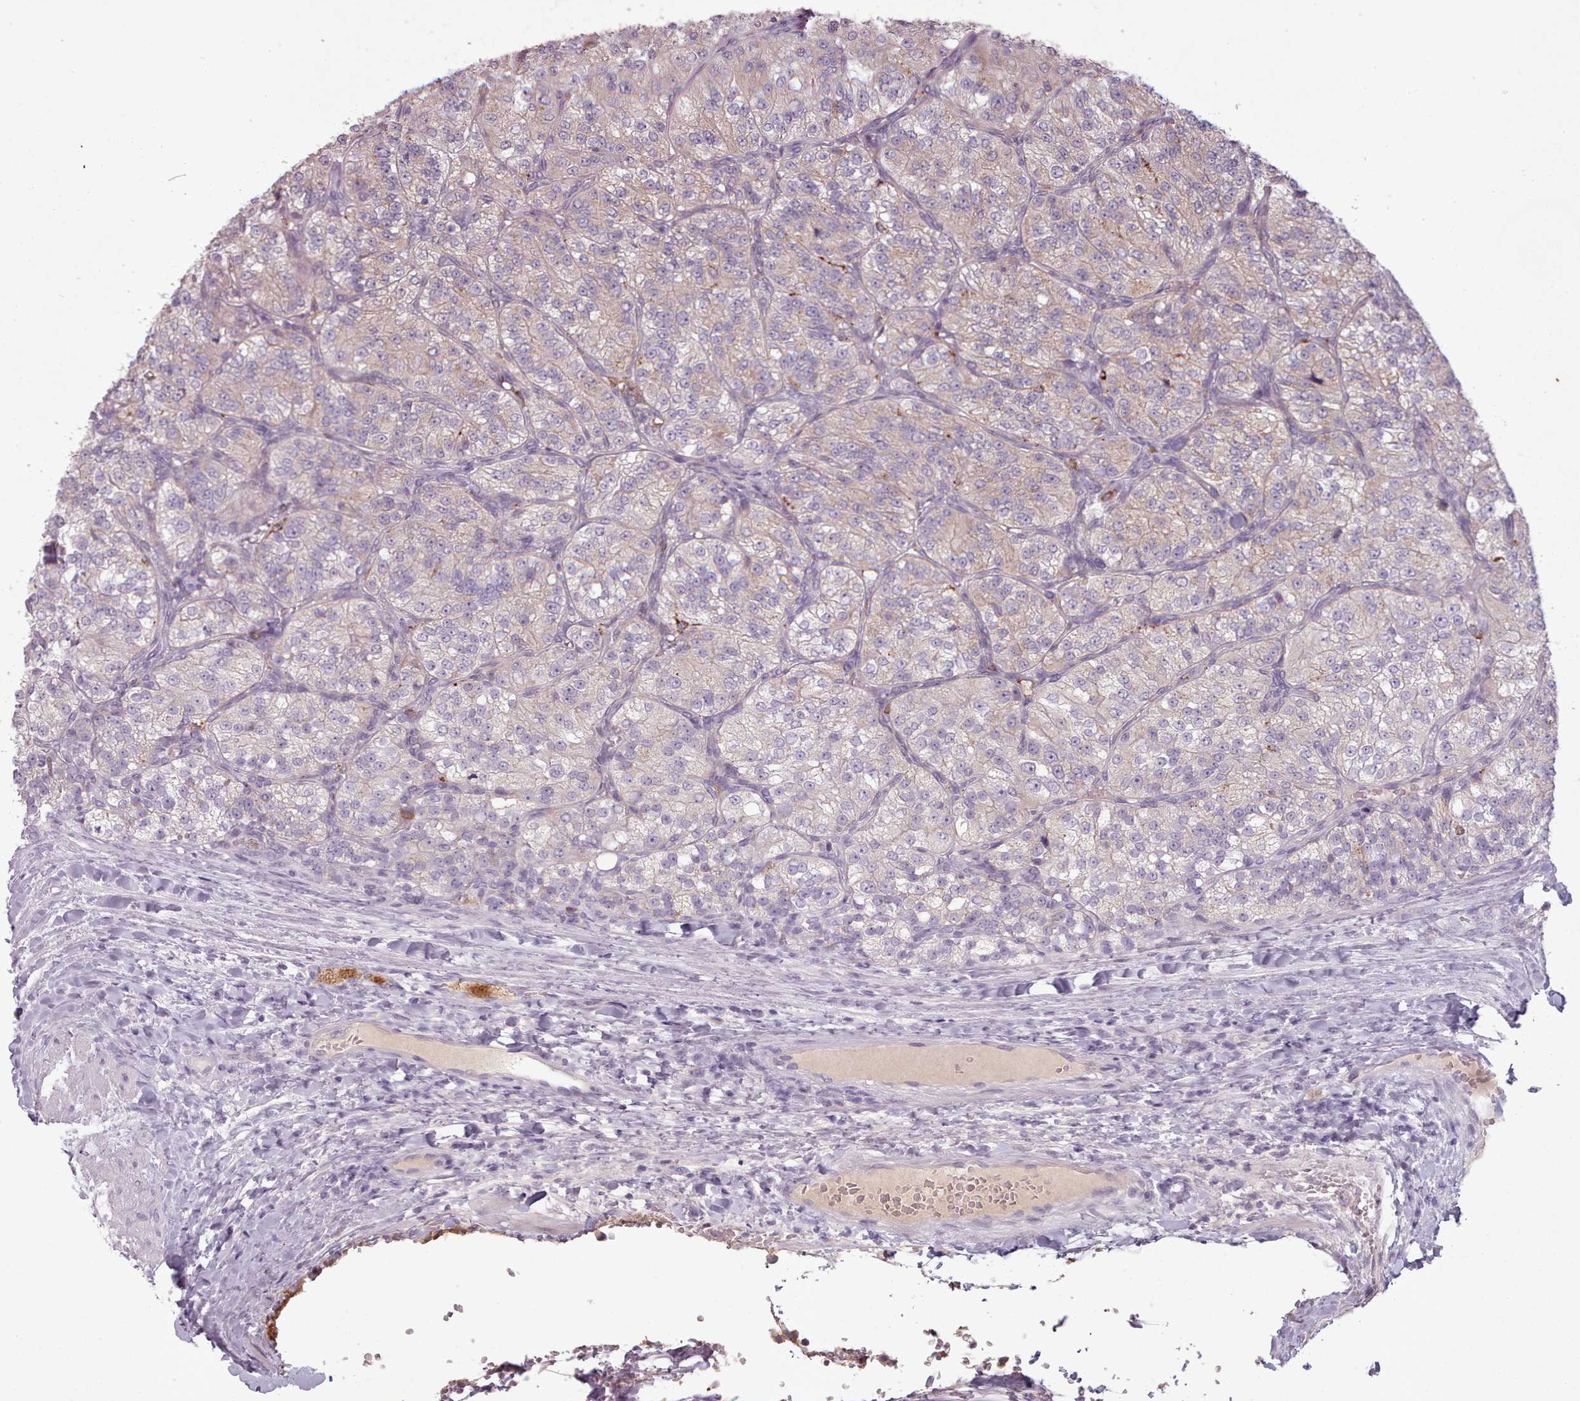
{"staining": {"intensity": "negative", "quantity": "none", "location": "none"}, "tissue": "renal cancer", "cell_type": "Tumor cells", "image_type": "cancer", "snomed": [{"axis": "morphology", "description": "Adenocarcinoma, NOS"}, {"axis": "topography", "description": "Kidney"}], "caption": "High magnification brightfield microscopy of adenocarcinoma (renal) stained with DAB (3,3'-diaminobenzidine) (brown) and counterstained with hematoxylin (blue): tumor cells show no significant staining.", "gene": "LAPTM5", "patient": {"sex": "female", "age": 63}}